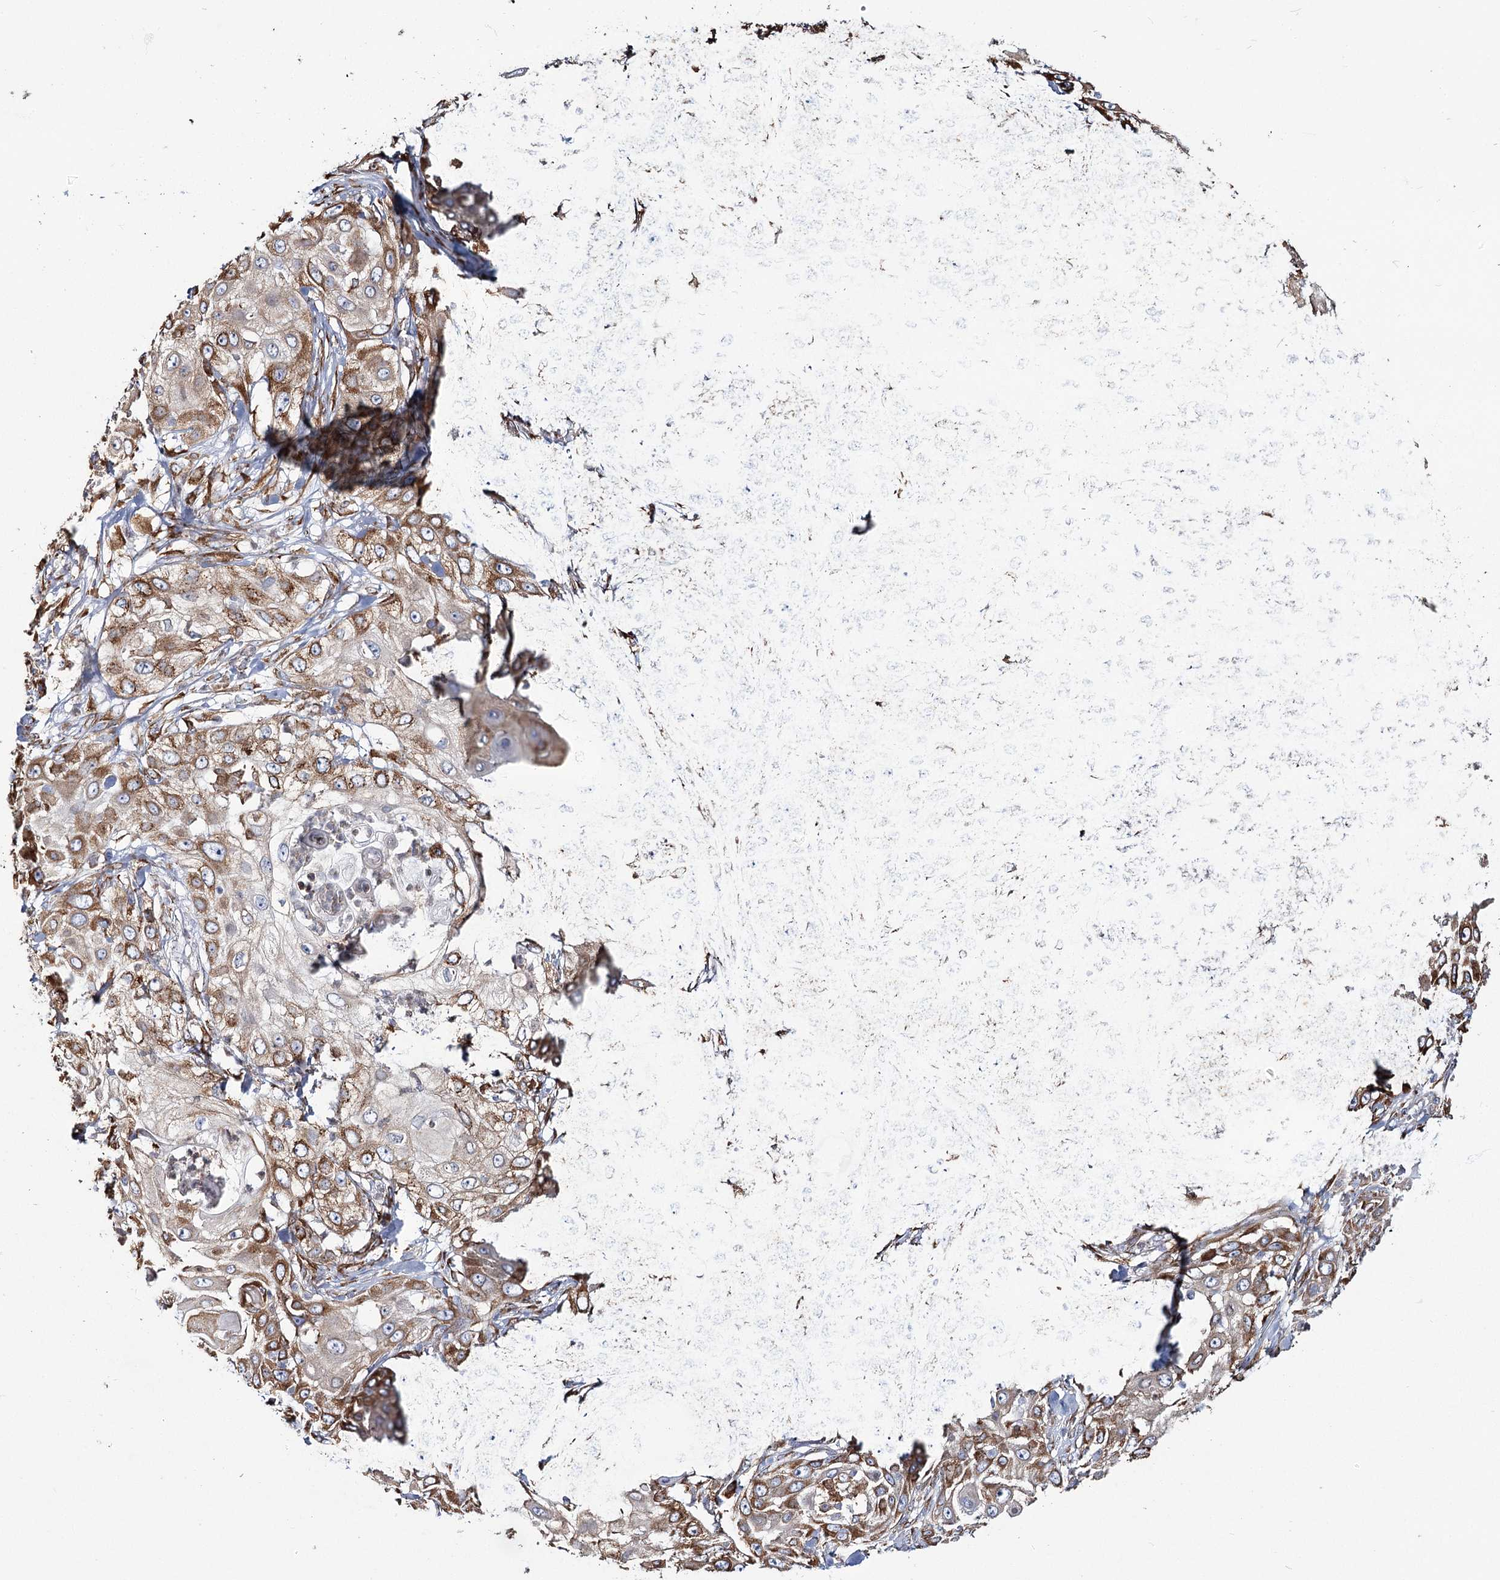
{"staining": {"intensity": "moderate", "quantity": ">75%", "location": "cytoplasmic/membranous"}, "tissue": "skin cancer", "cell_type": "Tumor cells", "image_type": "cancer", "snomed": [{"axis": "morphology", "description": "Squamous cell carcinoma, NOS"}, {"axis": "topography", "description": "Skin"}], "caption": "A medium amount of moderate cytoplasmic/membranous staining is present in about >75% of tumor cells in skin cancer (squamous cell carcinoma) tissue. (DAB IHC, brown staining for protein, blue staining for nuclei).", "gene": "ZCCHC9", "patient": {"sex": "female", "age": 44}}